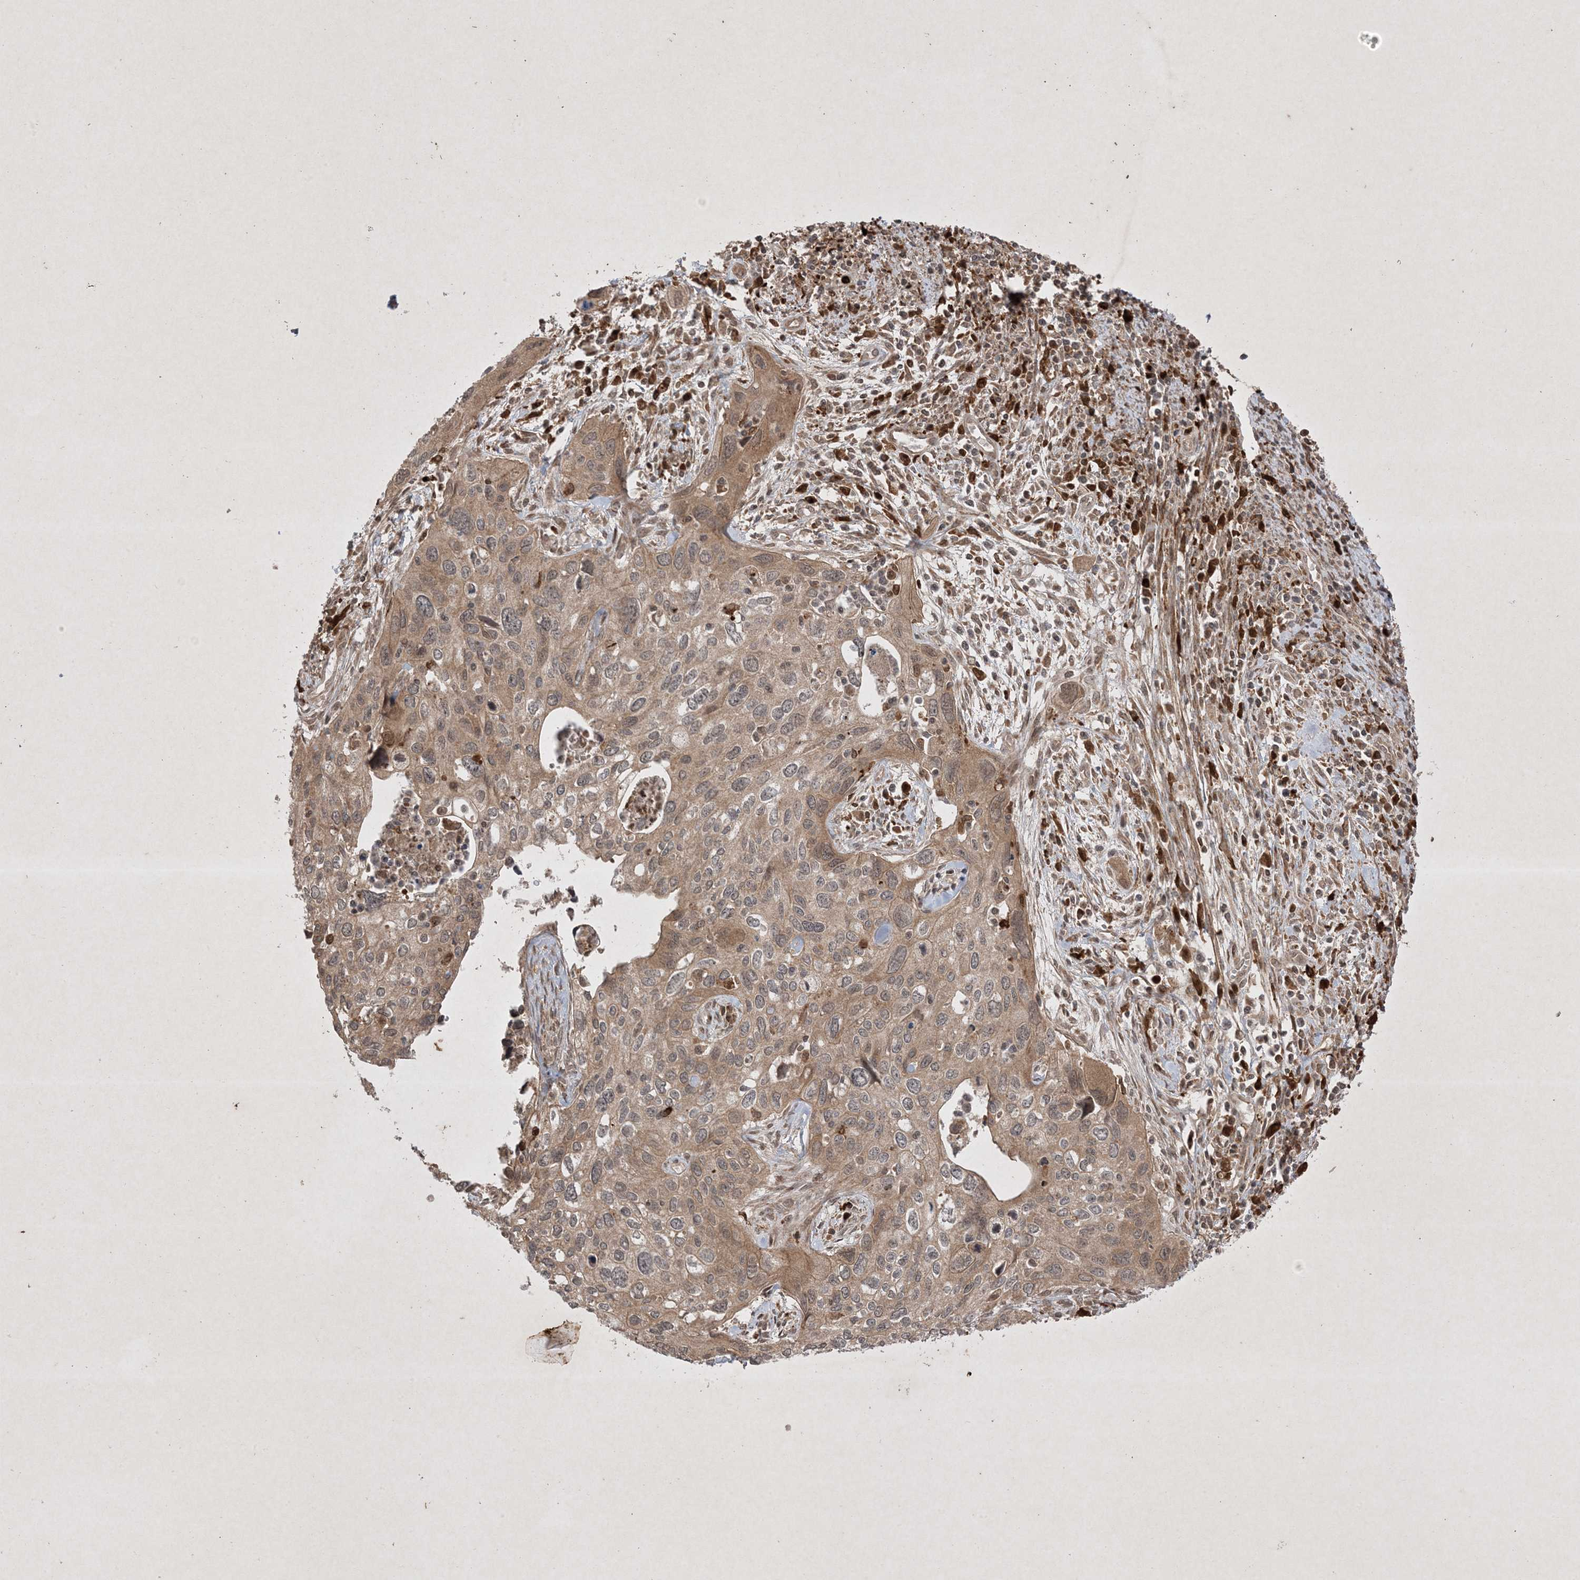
{"staining": {"intensity": "moderate", "quantity": "<25%", "location": "cytoplasmic/membranous"}, "tissue": "cervical cancer", "cell_type": "Tumor cells", "image_type": "cancer", "snomed": [{"axis": "morphology", "description": "Squamous cell carcinoma, NOS"}, {"axis": "topography", "description": "Cervix"}], "caption": "Protein positivity by IHC reveals moderate cytoplasmic/membranous expression in about <25% of tumor cells in squamous cell carcinoma (cervical). Immunohistochemistry (ihc) stains the protein in brown and the nuclei are stained blue.", "gene": "PTK6", "patient": {"sex": "female", "age": 55}}